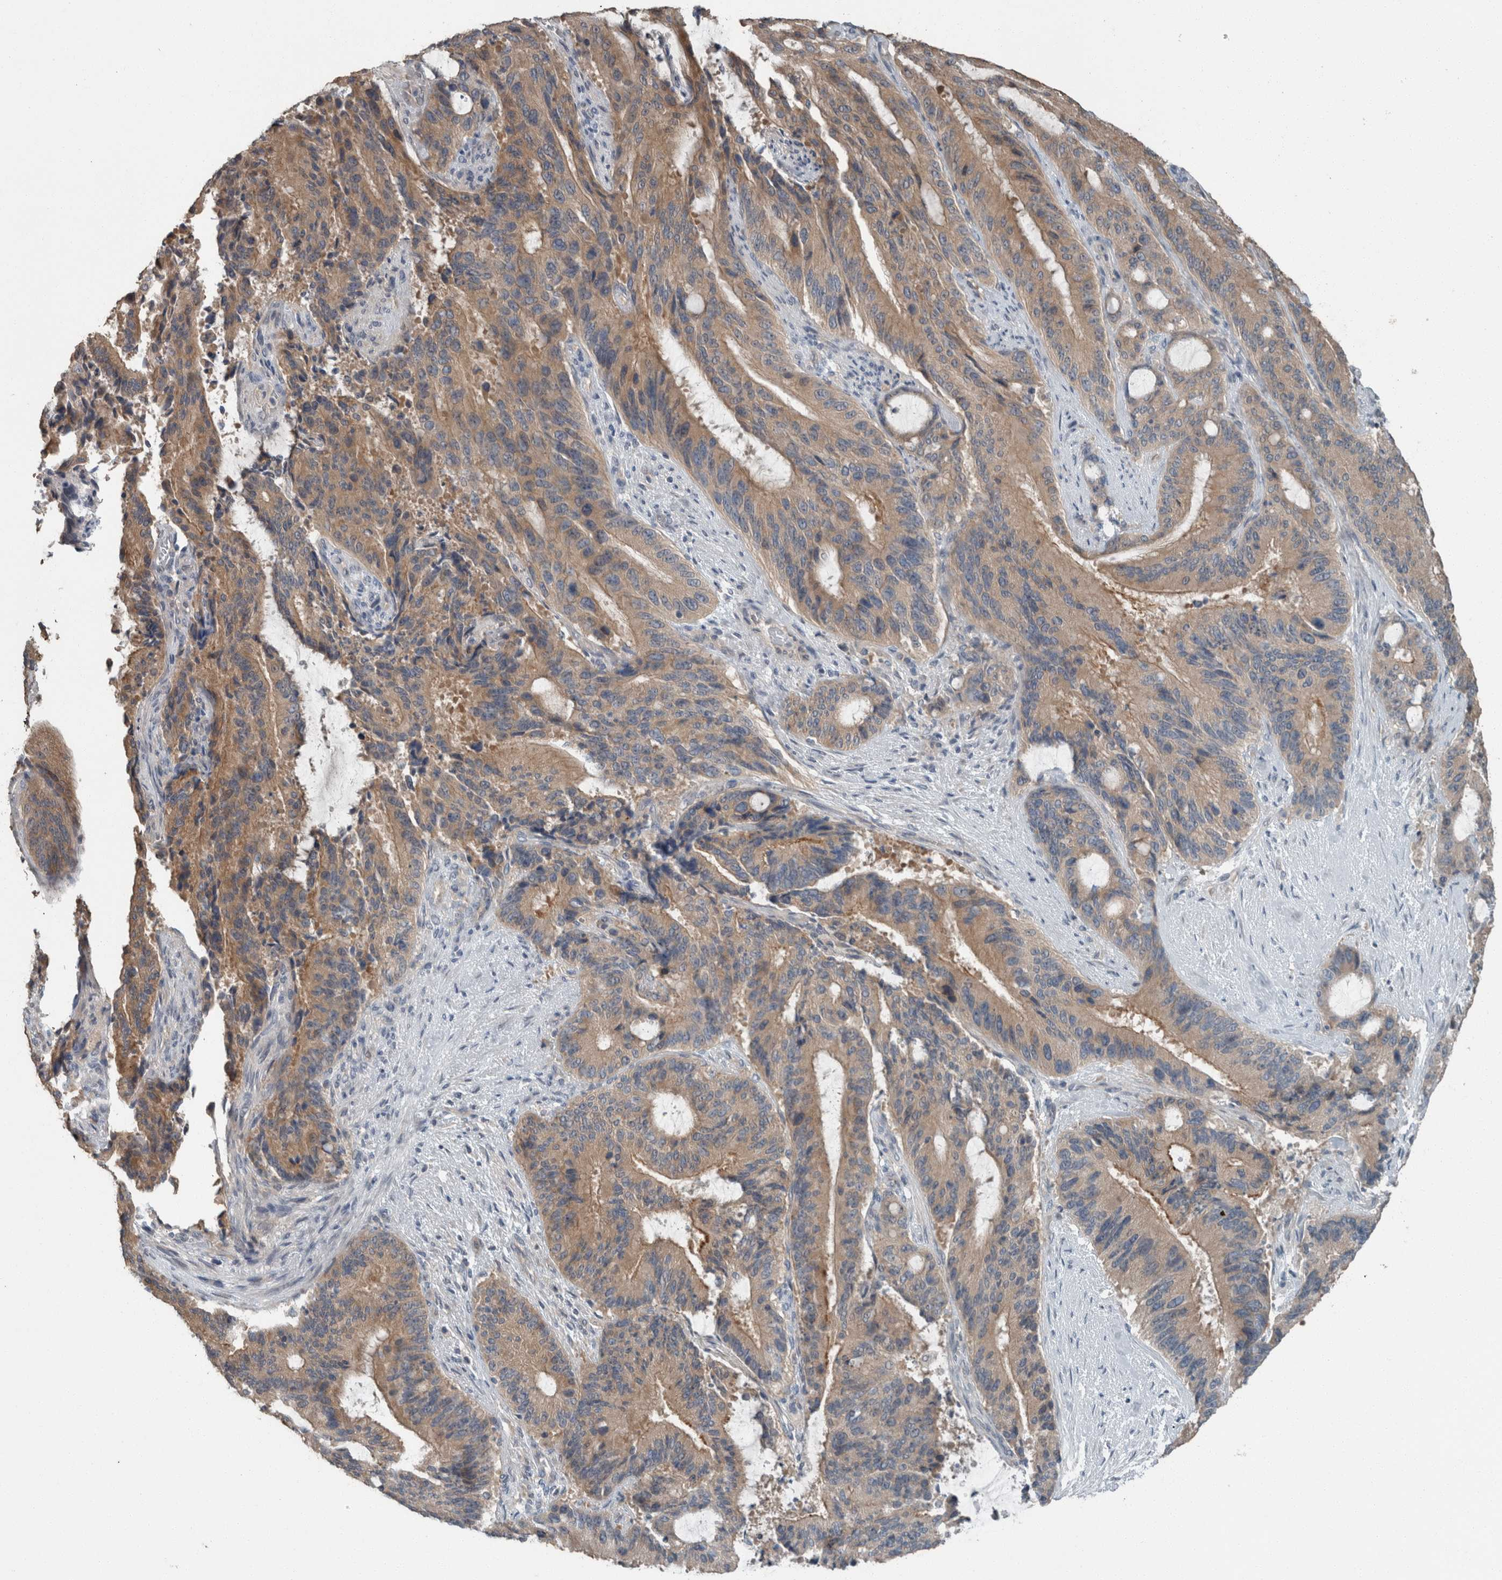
{"staining": {"intensity": "moderate", "quantity": ">75%", "location": "cytoplasmic/membranous"}, "tissue": "liver cancer", "cell_type": "Tumor cells", "image_type": "cancer", "snomed": [{"axis": "morphology", "description": "Normal tissue, NOS"}, {"axis": "morphology", "description": "Cholangiocarcinoma"}, {"axis": "topography", "description": "Liver"}, {"axis": "topography", "description": "Peripheral nerve tissue"}], "caption": "Approximately >75% of tumor cells in liver cholangiocarcinoma demonstrate moderate cytoplasmic/membranous protein expression as visualized by brown immunohistochemical staining.", "gene": "KNTC1", "patient": {"sex": "female", "age": 73}}